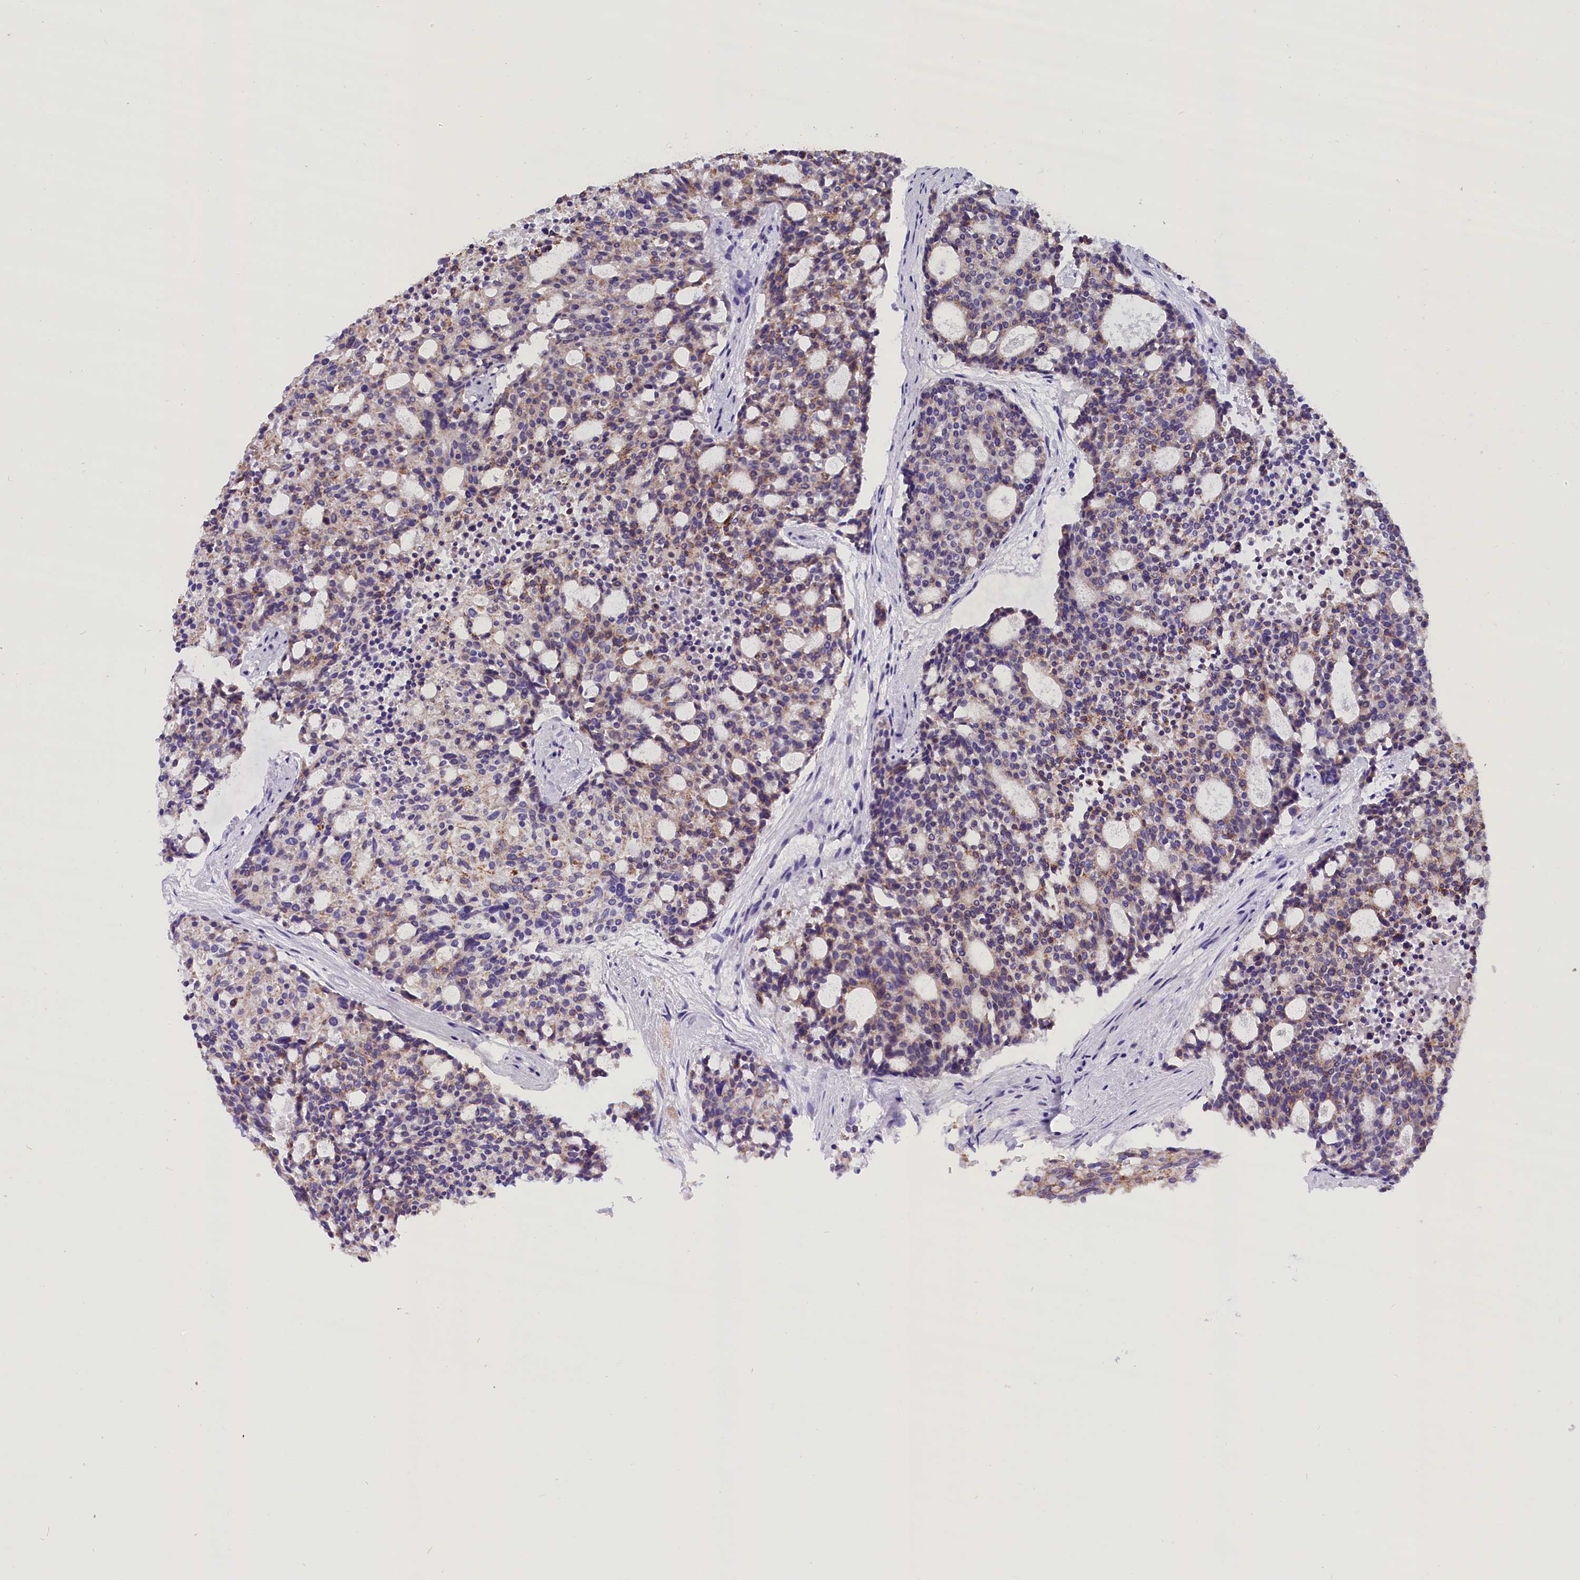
{"staining": {"intensity": "weak", "quantity": ">75%", "location": "cytoplasmic/membranous"}, "tissue": "carcinoid", "cell_type": "Tumor cells", "image_type": "cancer", "snomed": [{"axis": "morphology", "description": "Carcinoid, malignant, NOS"}, {"axis": "topography", "description": "Pancreas"}], "caption": "Protein staining of carcinoid tissue displays weak cytoplasmic/membranous positivity in about >75% of tumor cells.", "gene": "ABAT", "patient": {"sex": "female", "age": 54}}